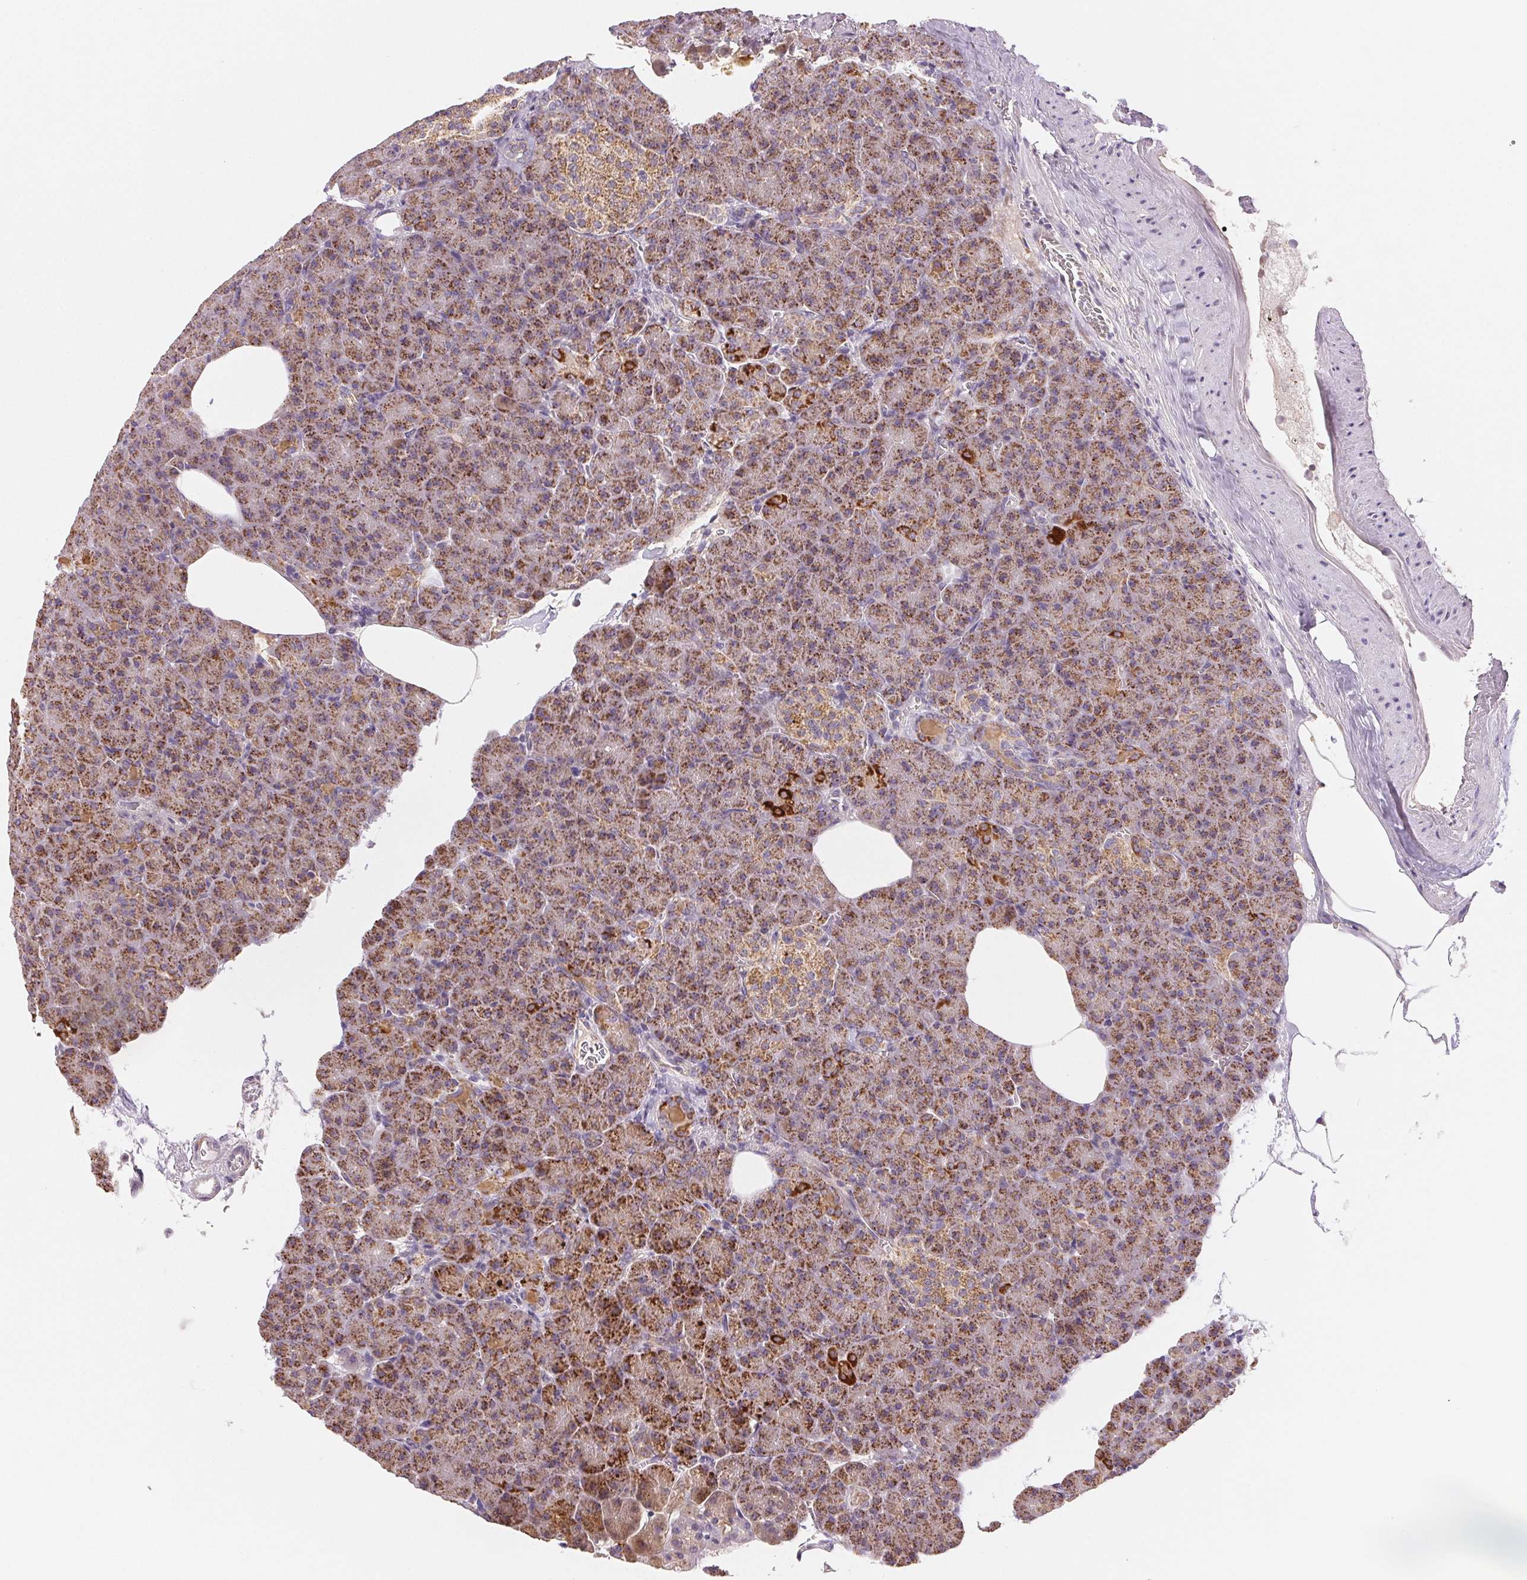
{"staining": {"intensity": "moderate", "quantity": ">75%", "location": "cytoplasmic/membranous"}, "tissue": "pancreas", "cell_type": "Exocrine glandular cells", "image_type": "normal", "snomed": [{"axis": "morphology", "description": "Normal tissue, NOS"}, {"axis": "topography", "description": "Pancreas"}], "caption": "A brown stain shows moderate cytoplasmic/membranous staining of a protein in exocrine glandular cells of unremarkable human pancreas.", "gene": "HINT2", "patient": {"sex": "female", "age": 74}}